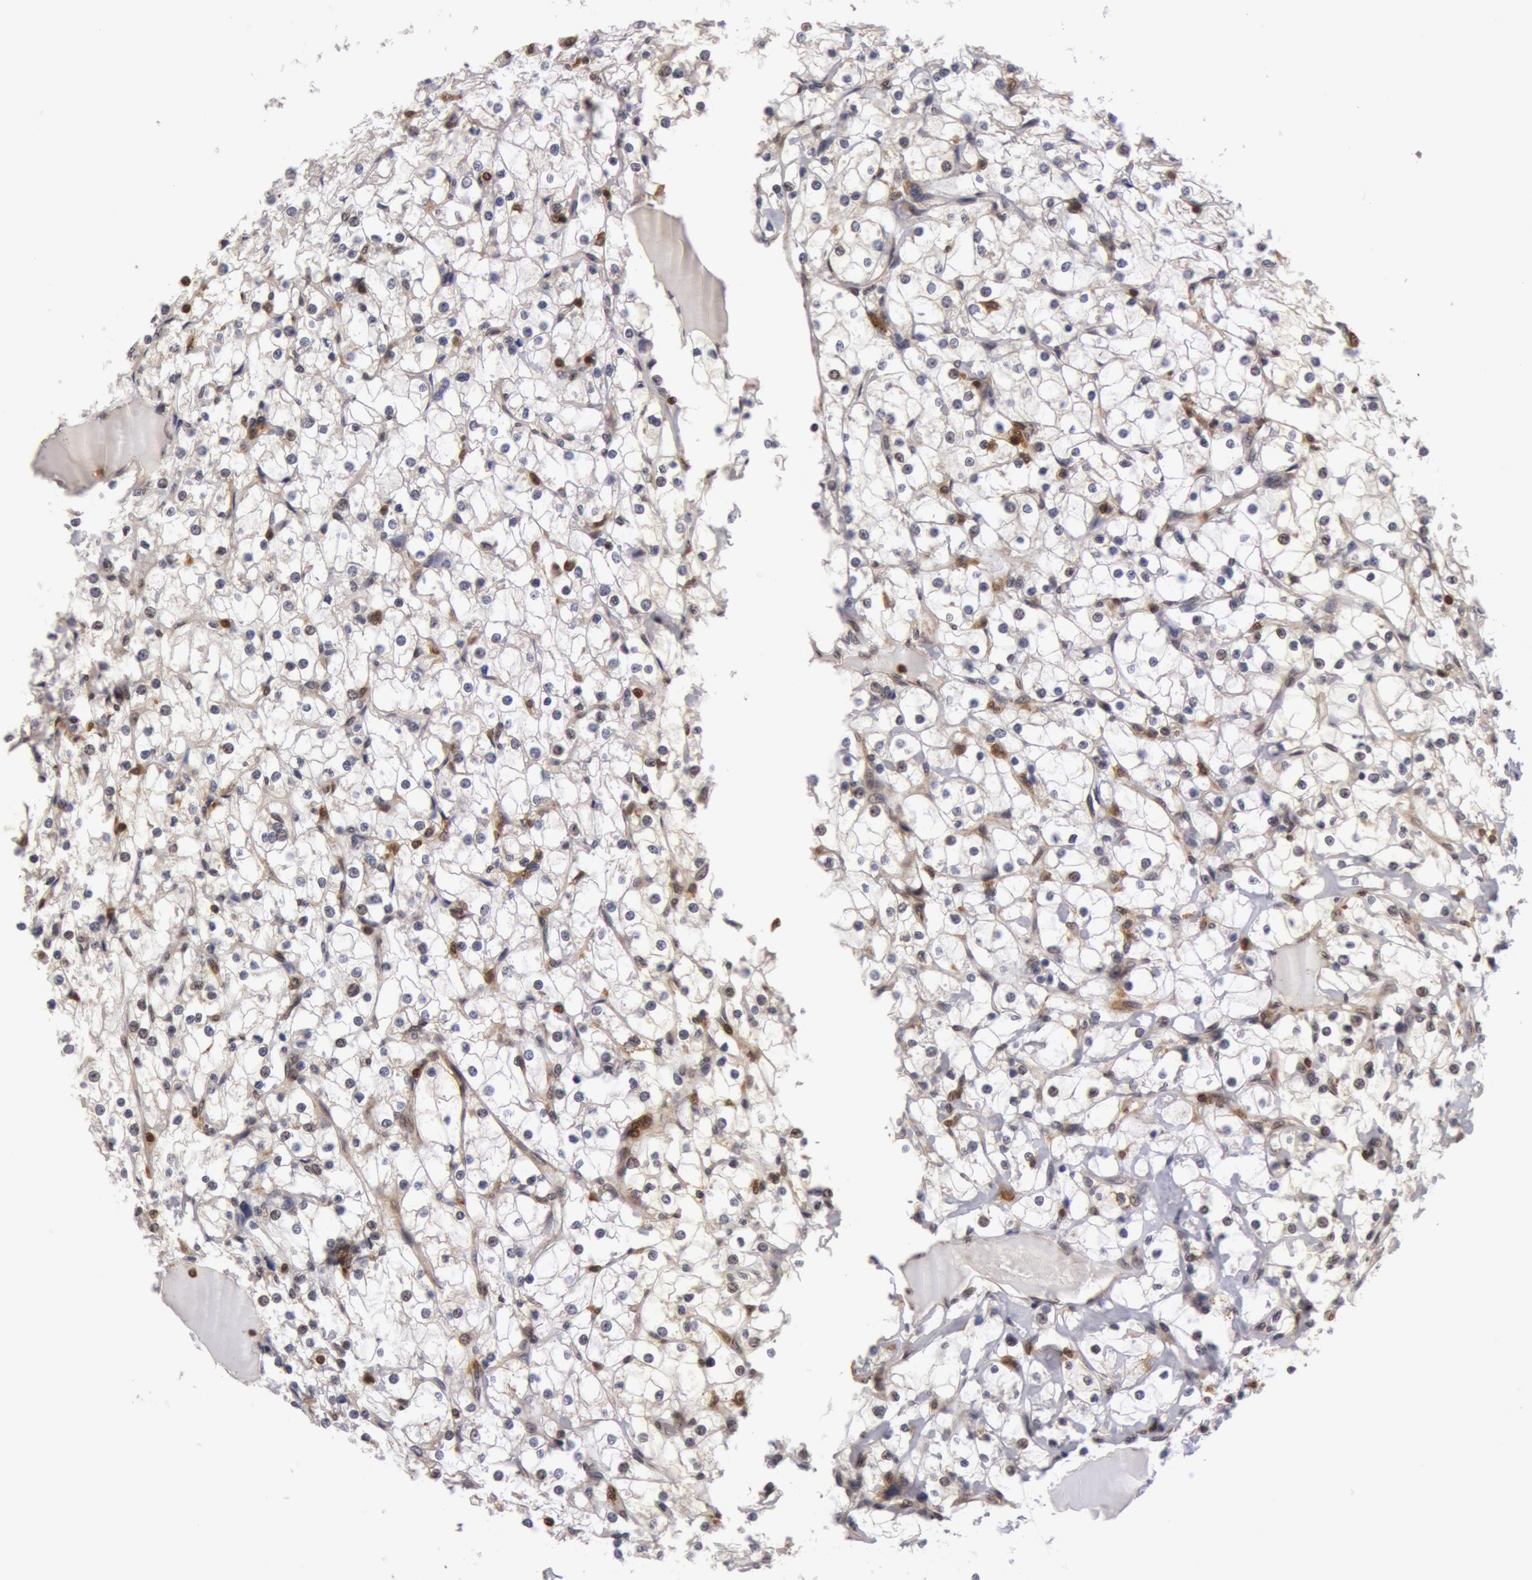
{"staining": {"intensity": "negative", "quantity": "none", "location": "none"}, "tissue": "renal cancer", "cell_type": "Tumor cells", "image_type": "cancer", "snomed": [{"axis": "morphology", "description": "Adenocarcinoma, NOS"}, {"axis": "topography", "description": "Kidney"}], "caption": "Tumor cells show no significant protein positivity in adenocarcinoma (renal). (Stains: DAB immunohistochemistry with hematoxylin counter stain, Microscopy: brightfield microscopy at high magnification).", "gene": "ZNF350", "patient": {"sex": "female", "age": 73}}